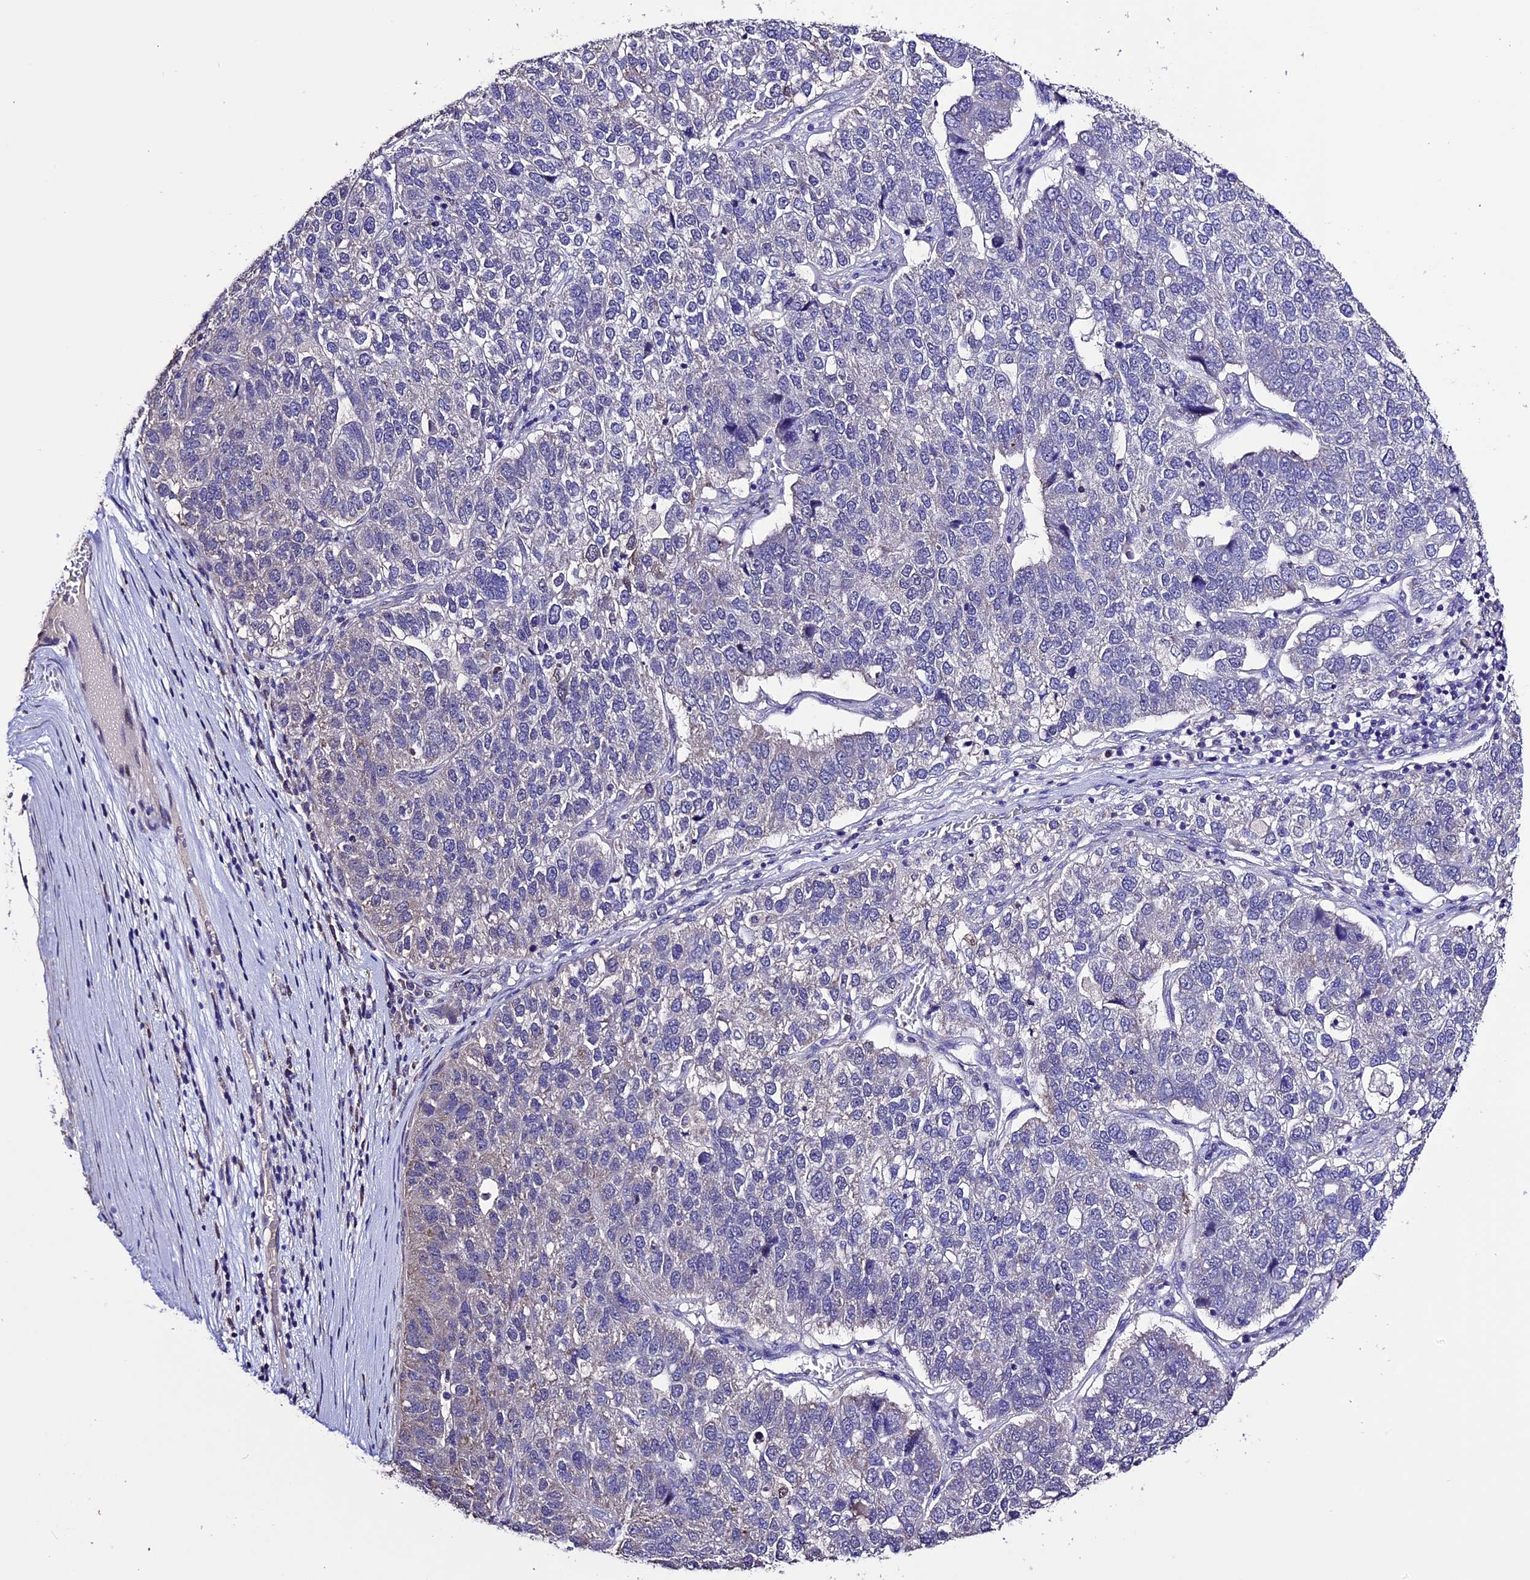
{"staining": {"intensity": "negative", "quantity": "none", "location": "none"}, "tissue": "pancreatic cancer", "cell_type": "Tumor cells", "image_type": "cancer", "snomed": [{"axis": "morphology", "description": "Adenocarcinoma, NOS"}, {"axis": "topography", "description": "Pancreas"}], "caption": "There is no significant staining in tumor cells of pancreatic cancer (adenocarcinoma).", "gene": "DIS3L", "patient": {"sex": "female", "age": 61}}